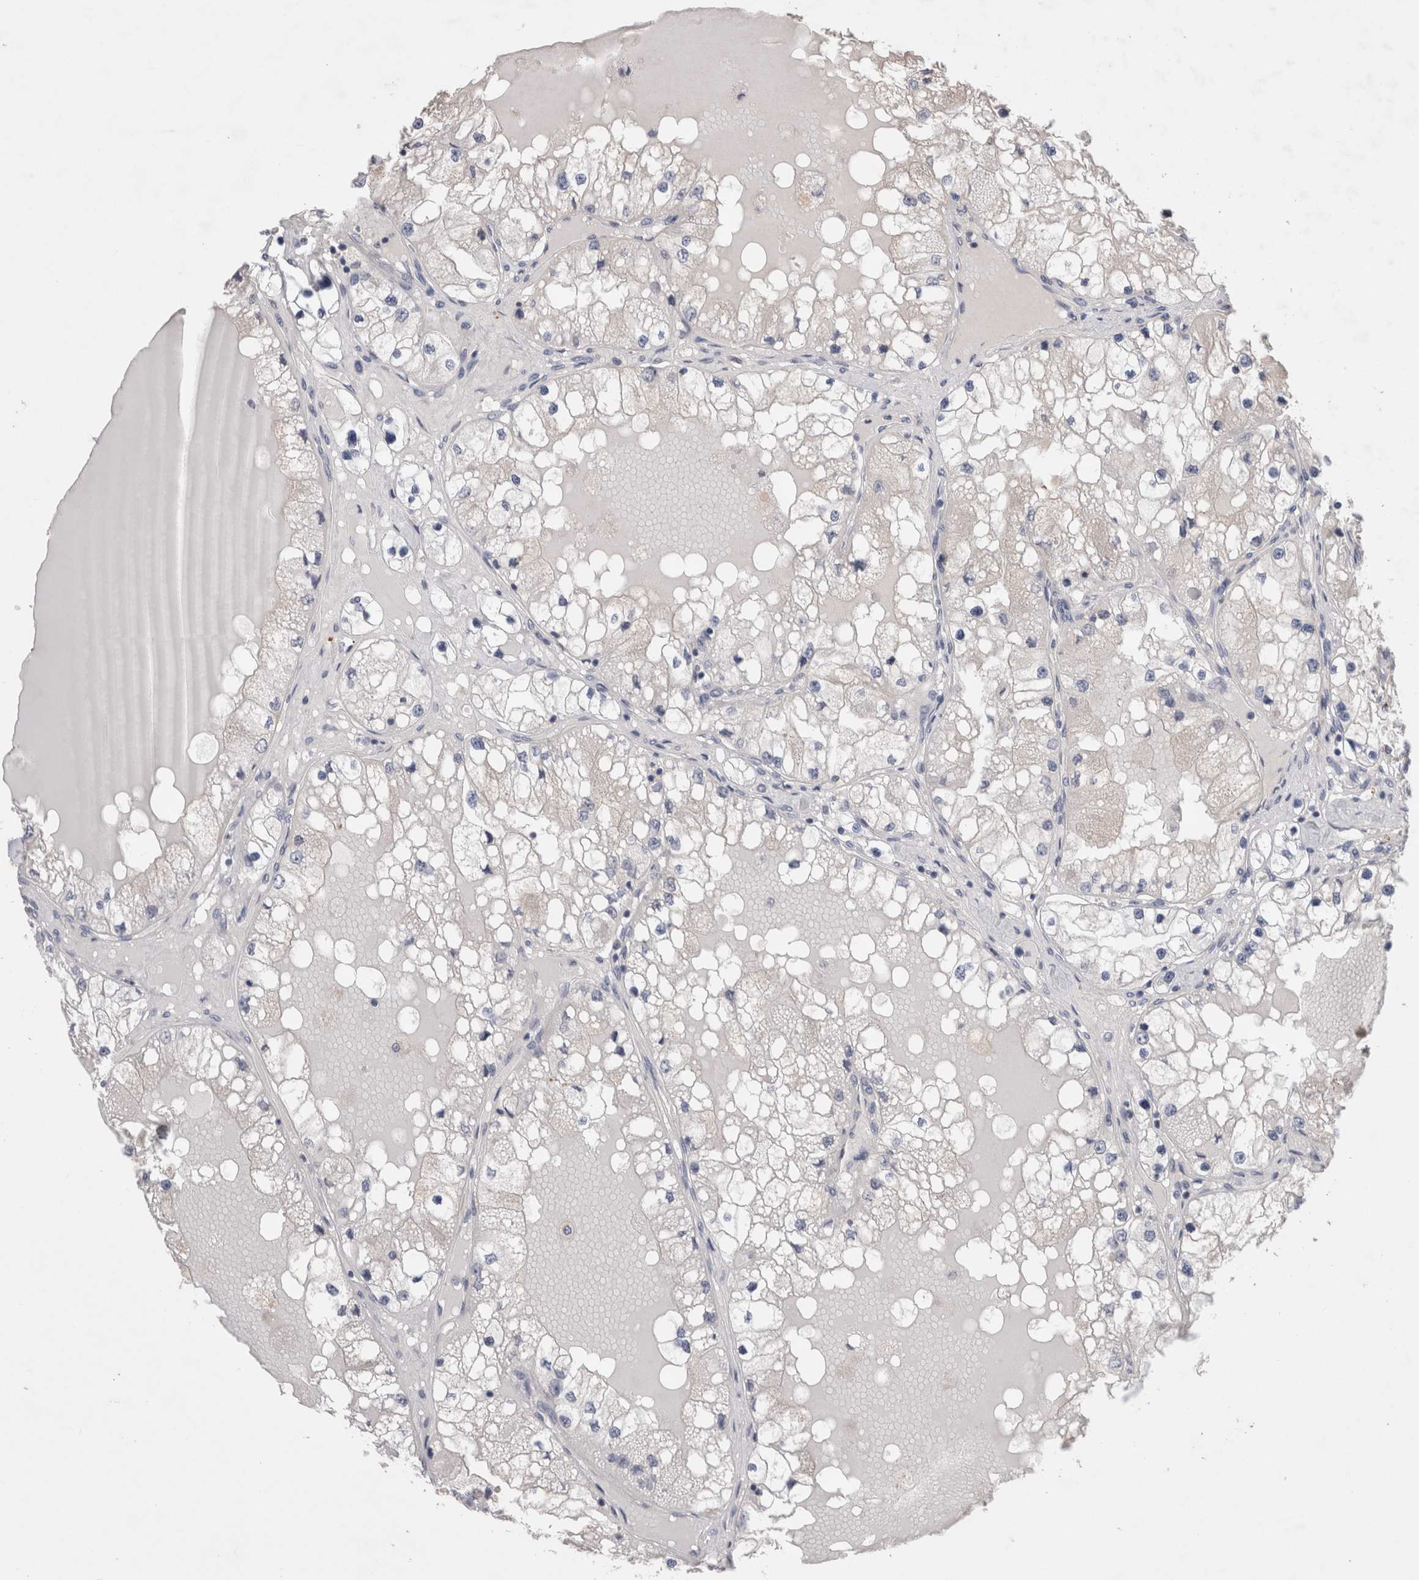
{"staining": {"intensity": "negative", "quantity": "none", "location": "none"}, "tissue": "renal cancer", "cell_type": "Tumor cells", "image_type": "cancer", "snomed": [{"axis": "morphology", "description": "Adenocarcinoma, NOS"}, {"axis": "topography", "description": "Kidney"}], "caption": "Immunohistochemistry histopathology image of renal adenocarcinoma stained for a protein (brown), which exhibits no expression in tumor cells.", "gene": "OTOR", "patient": {"sex": "male", "age": 68}}